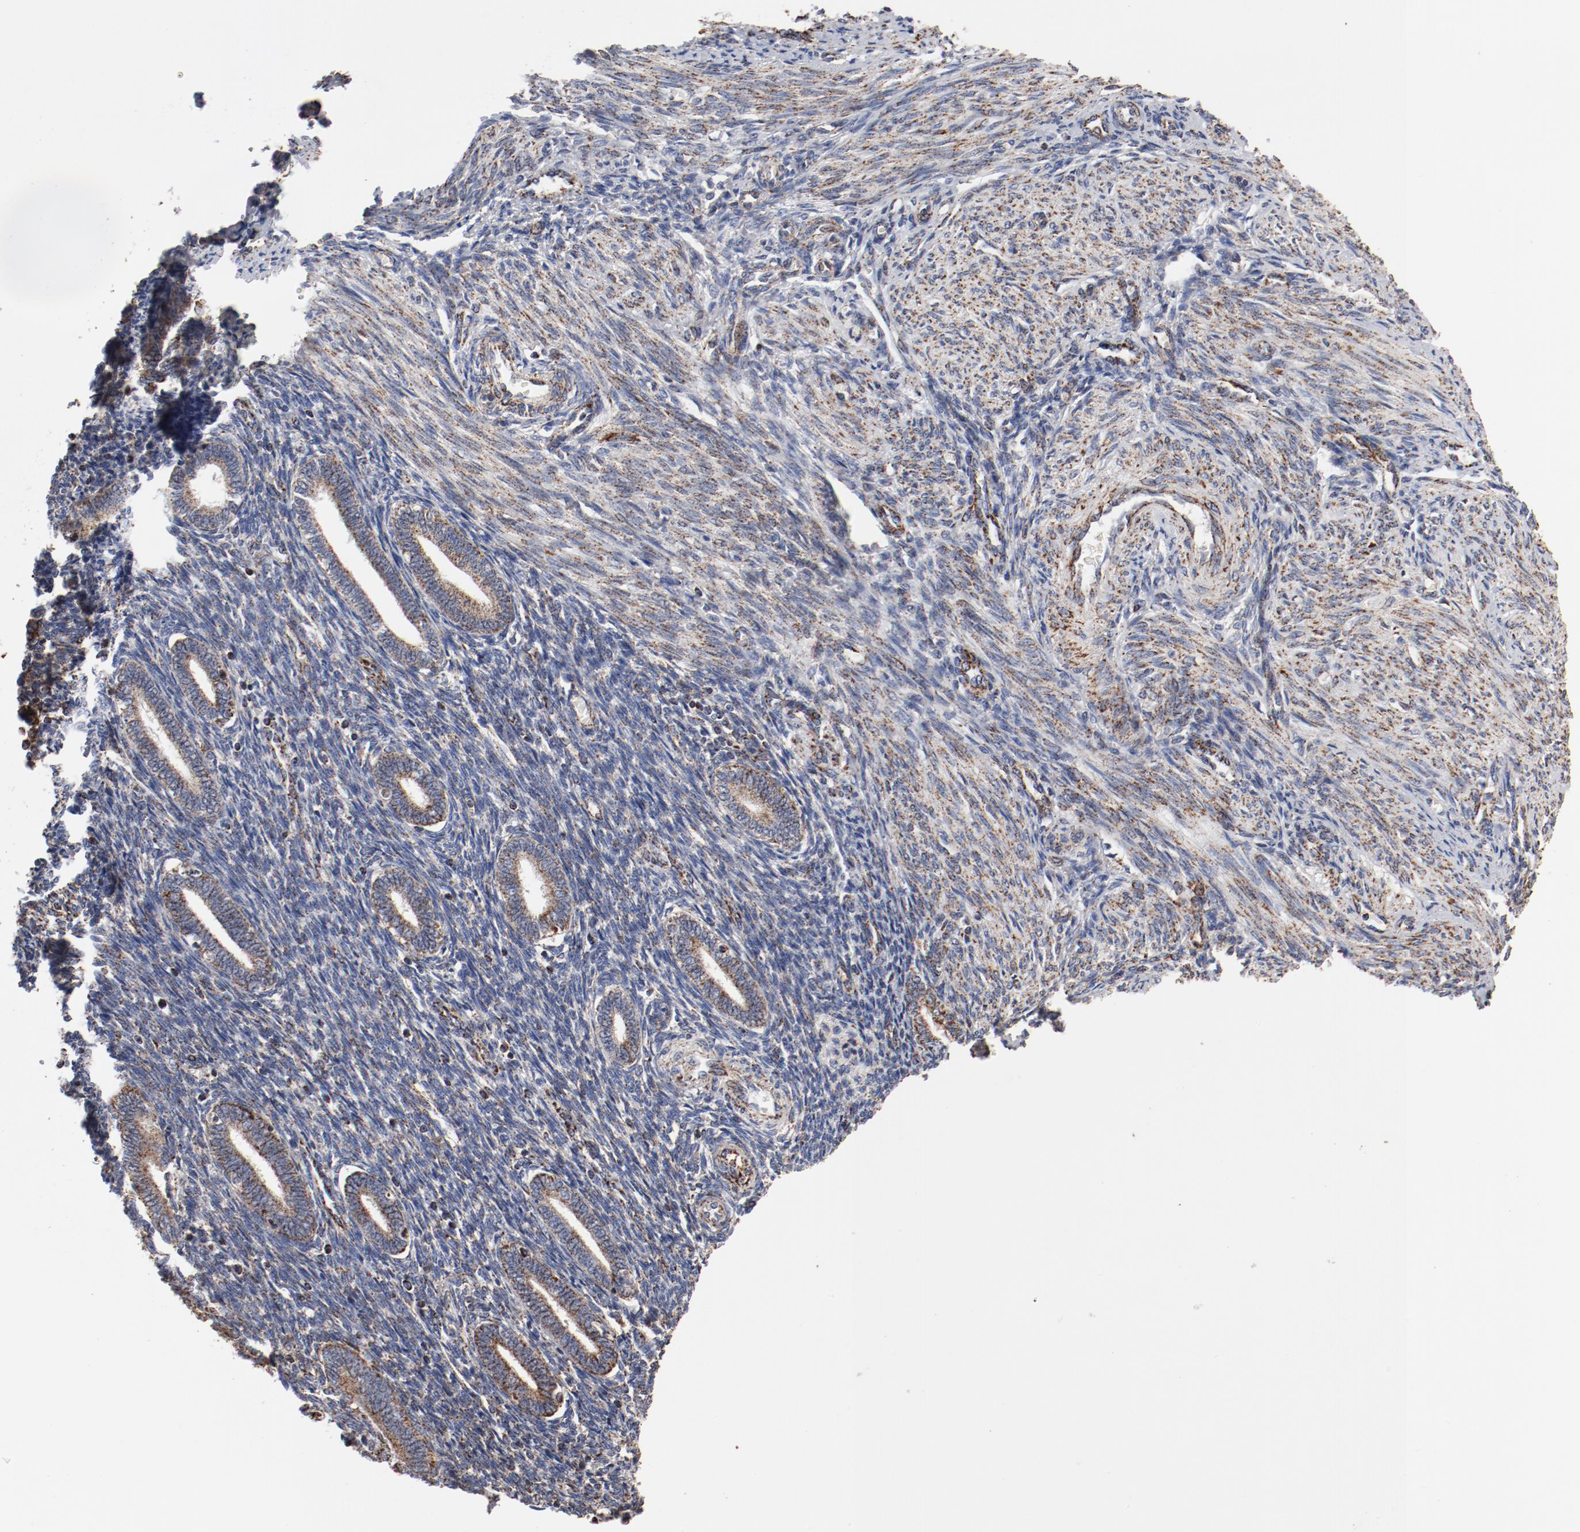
{"staining": {"intensity": "negative", "quantity": "none", "location": "none"}, "tissue": "endometrium", "cell_type": "Cells in endometrial stroma", "image_type": "normal", "snomed": [{"axis": "morphology", "description": "Normal tissue, NOS"}, {"axis": "topography", "description": "Endometrium"}], "caption": "Immunohistochemical staining of normal endometrium shows no significant staining in cells in endometrial stroma. (DAB IHC visualized using brightfield microscopy, high magnification).", "gene": "NDUFV2", "patient": {"sex": "female", "age": 27}}